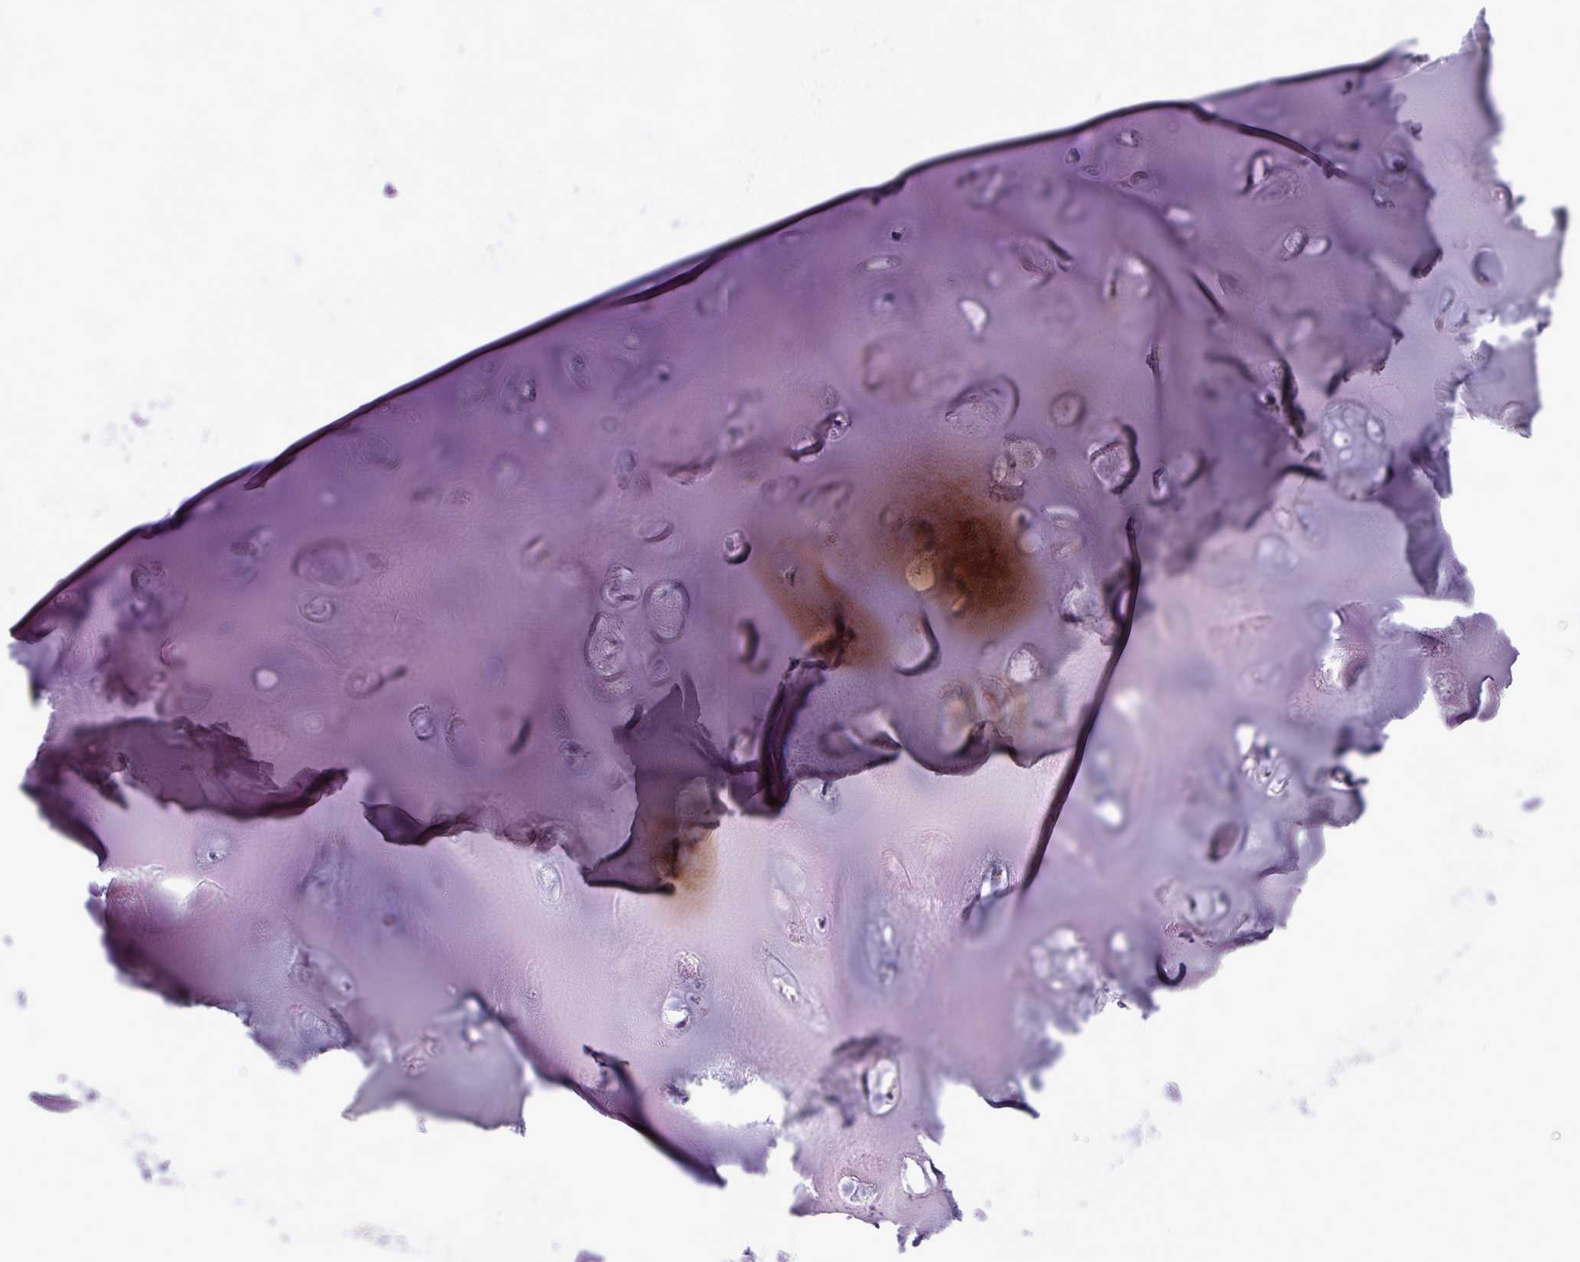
{"staining": {"intensity": "moderate", "quantity": ">75%", "location": "cytoplasmic/membranous"}, "tissue": "adipose tissue", "cell_type": "Adipocytes", "image_type": "normal", "snomed": [{"axis": "morphology", "description": "Normal tissue, NOS"}, {"axis": "topography", "description": "Cartilage tissue"}], "caption": "Adipose tissue stained with immunohistochemistry (IHC) displays moderate cytoplasmic/membranous expression in approximately >75% of adipocytes.", "gene": "BTN2A2", "patient": {"sex": "male", "age": 80}}